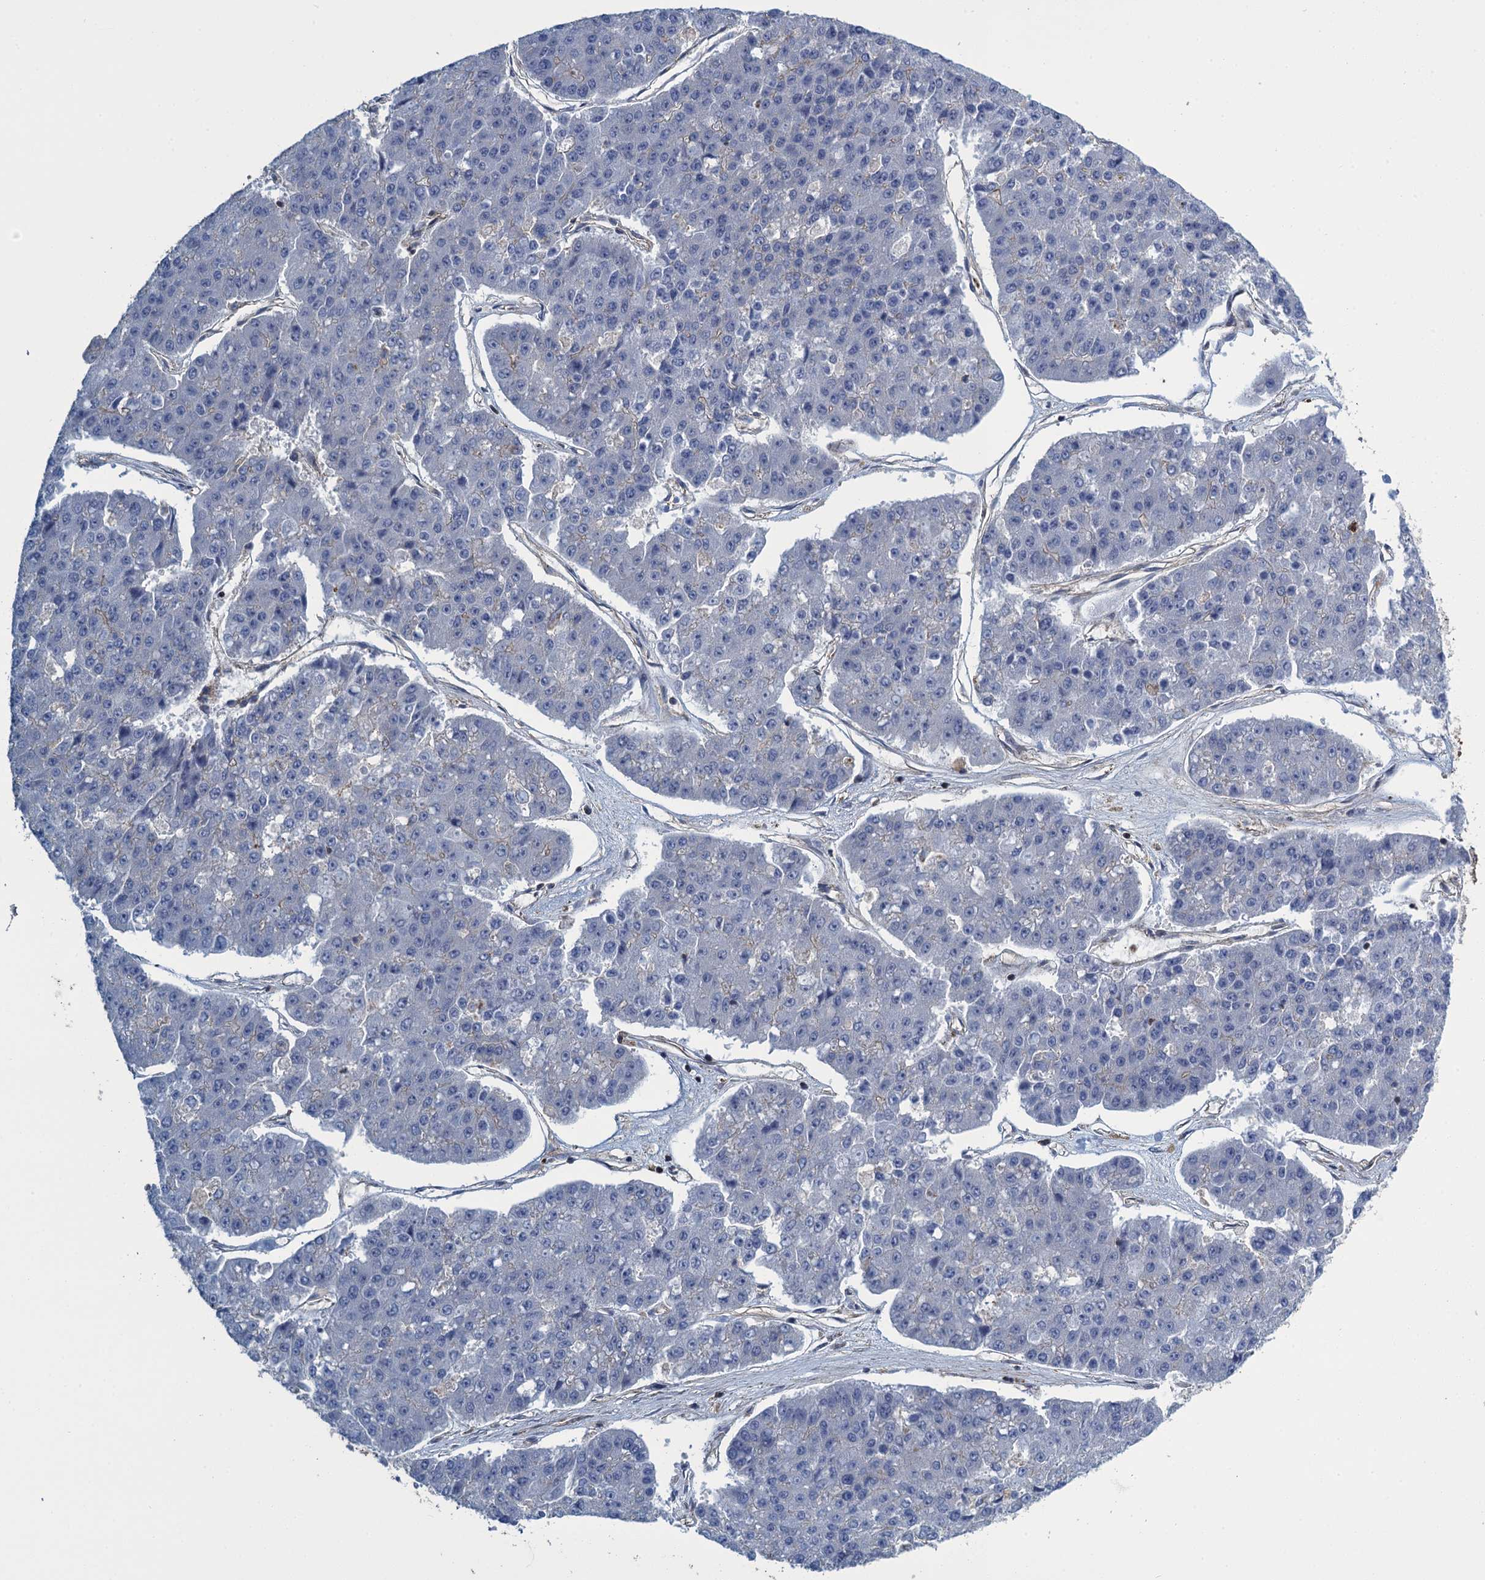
{"staining": {"intensity": "negative", "quantity": "none", "location": "none"}, "tissue": "pancreatic cancer", "cell_type": "Tumor cells", "image_type": "cancer", "snomed": [{"axis": "morphology", "description": "Adenocarcinoma, NOS"}, {"axis": "topography", "description": "Pancreas"}], "caption": "DAB immunohistochemical staining of adenocarcinoma (pancreatic) reveals no significant expression in tumor cells.", "gene": "PROSER2", "patient": {"sex": "male", "age": 50}}